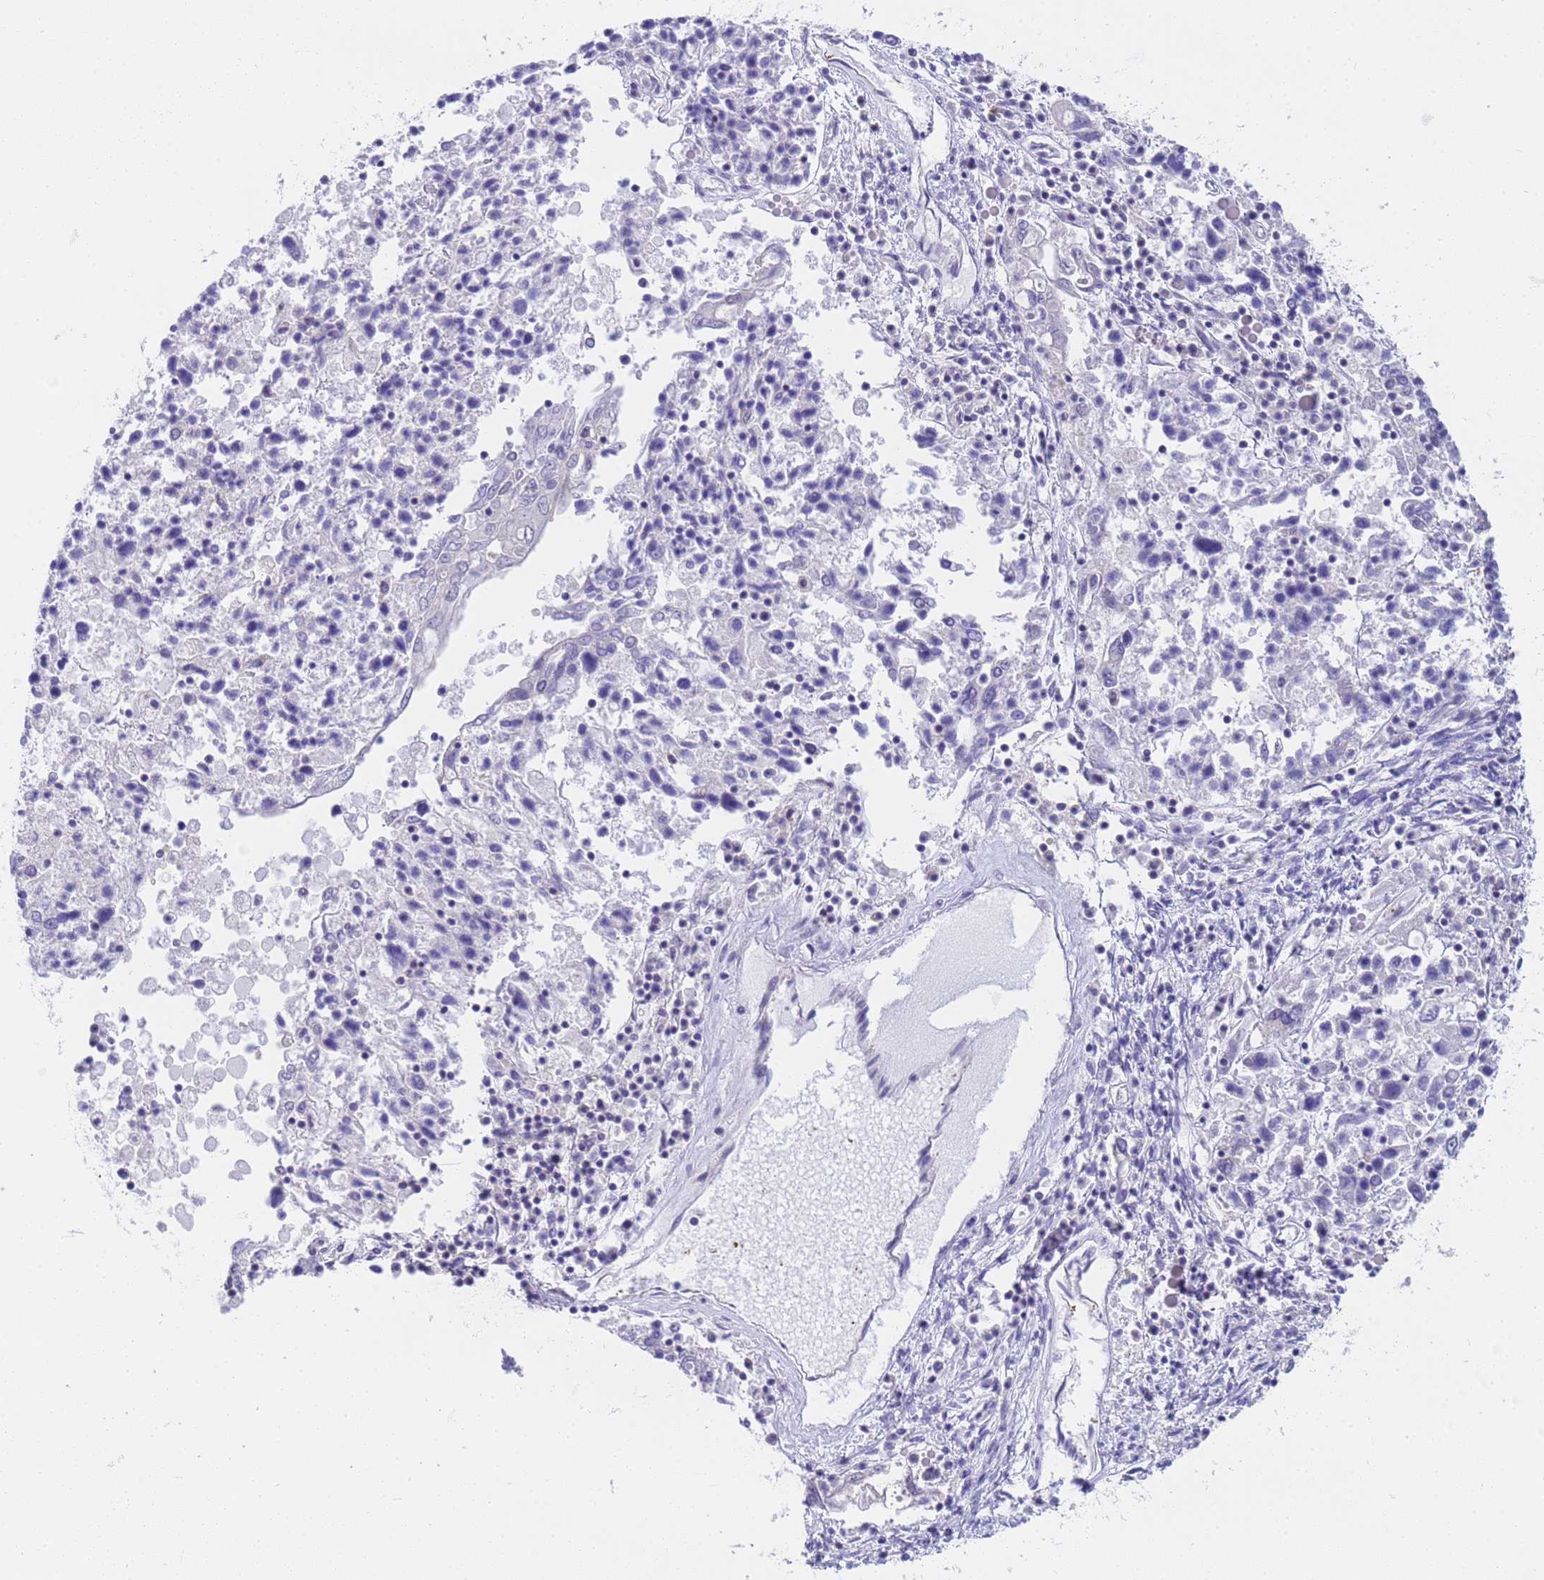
{"staining": {"intensity": "negative", "quantity": "none", "location": "none"}, "tissue": "ovarian cancer", "cell_type": "Tumor cells", "image_type": "cancer", "snomed": [{"axis": "morphology", "description": "Carcinoma, endometroid"}, {"axis": "topography", "description": "Ovary"}], "caption": "Immunohistochemistry (IHC) image of human ovarian cancer stained for a protein (brown), which exhibits no expression in tumor cells.", "gene": "CAPN7", "patient": {"sex": "female", "age": 62}}